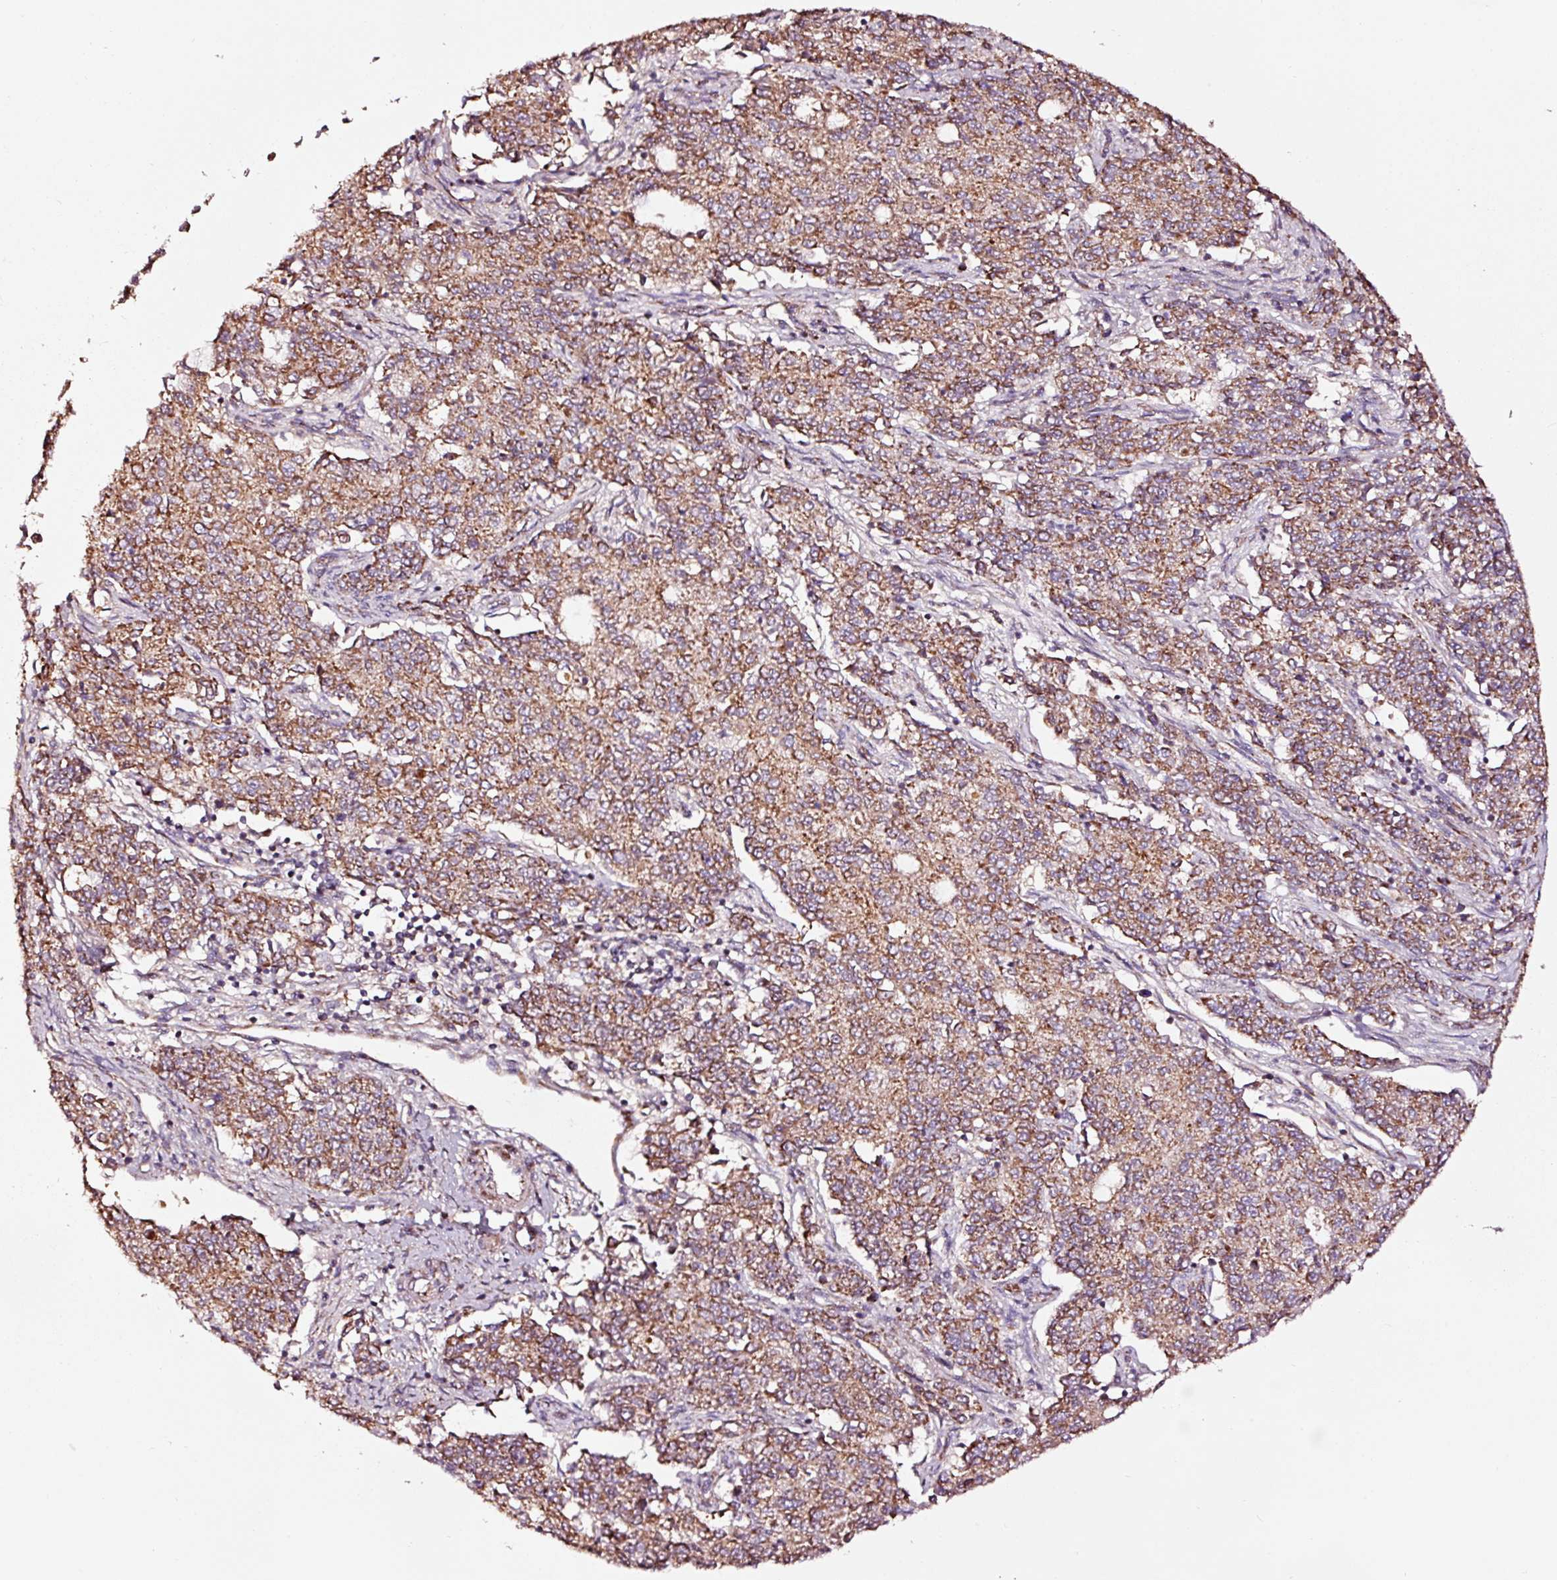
{"staining": {"intensity": "moderate", "quantity": ">75%", "location": "cytoplasmic/membranous"}, "tissue": "endometrial cancer", "cell_type": "Tumor cells", "image_type": "cancer", "snomed": [{"axis": "morphology", "description": "Adenocarcinoma, NOS"}, {"axis": "topography", "description": "Endometrium"}], "caption": "Endometrial cancer (adenocarcinoma) stained with IHC reveals moderate cytoplasmic/membranous positivity in about >75% of tumor cells. (Stains: DAB in brown, nuclei in blue, Microscopy: brightfield microscopy at high magnification).", "gene": "TPM1", "patient": {"sex": "female", "age": 50}}